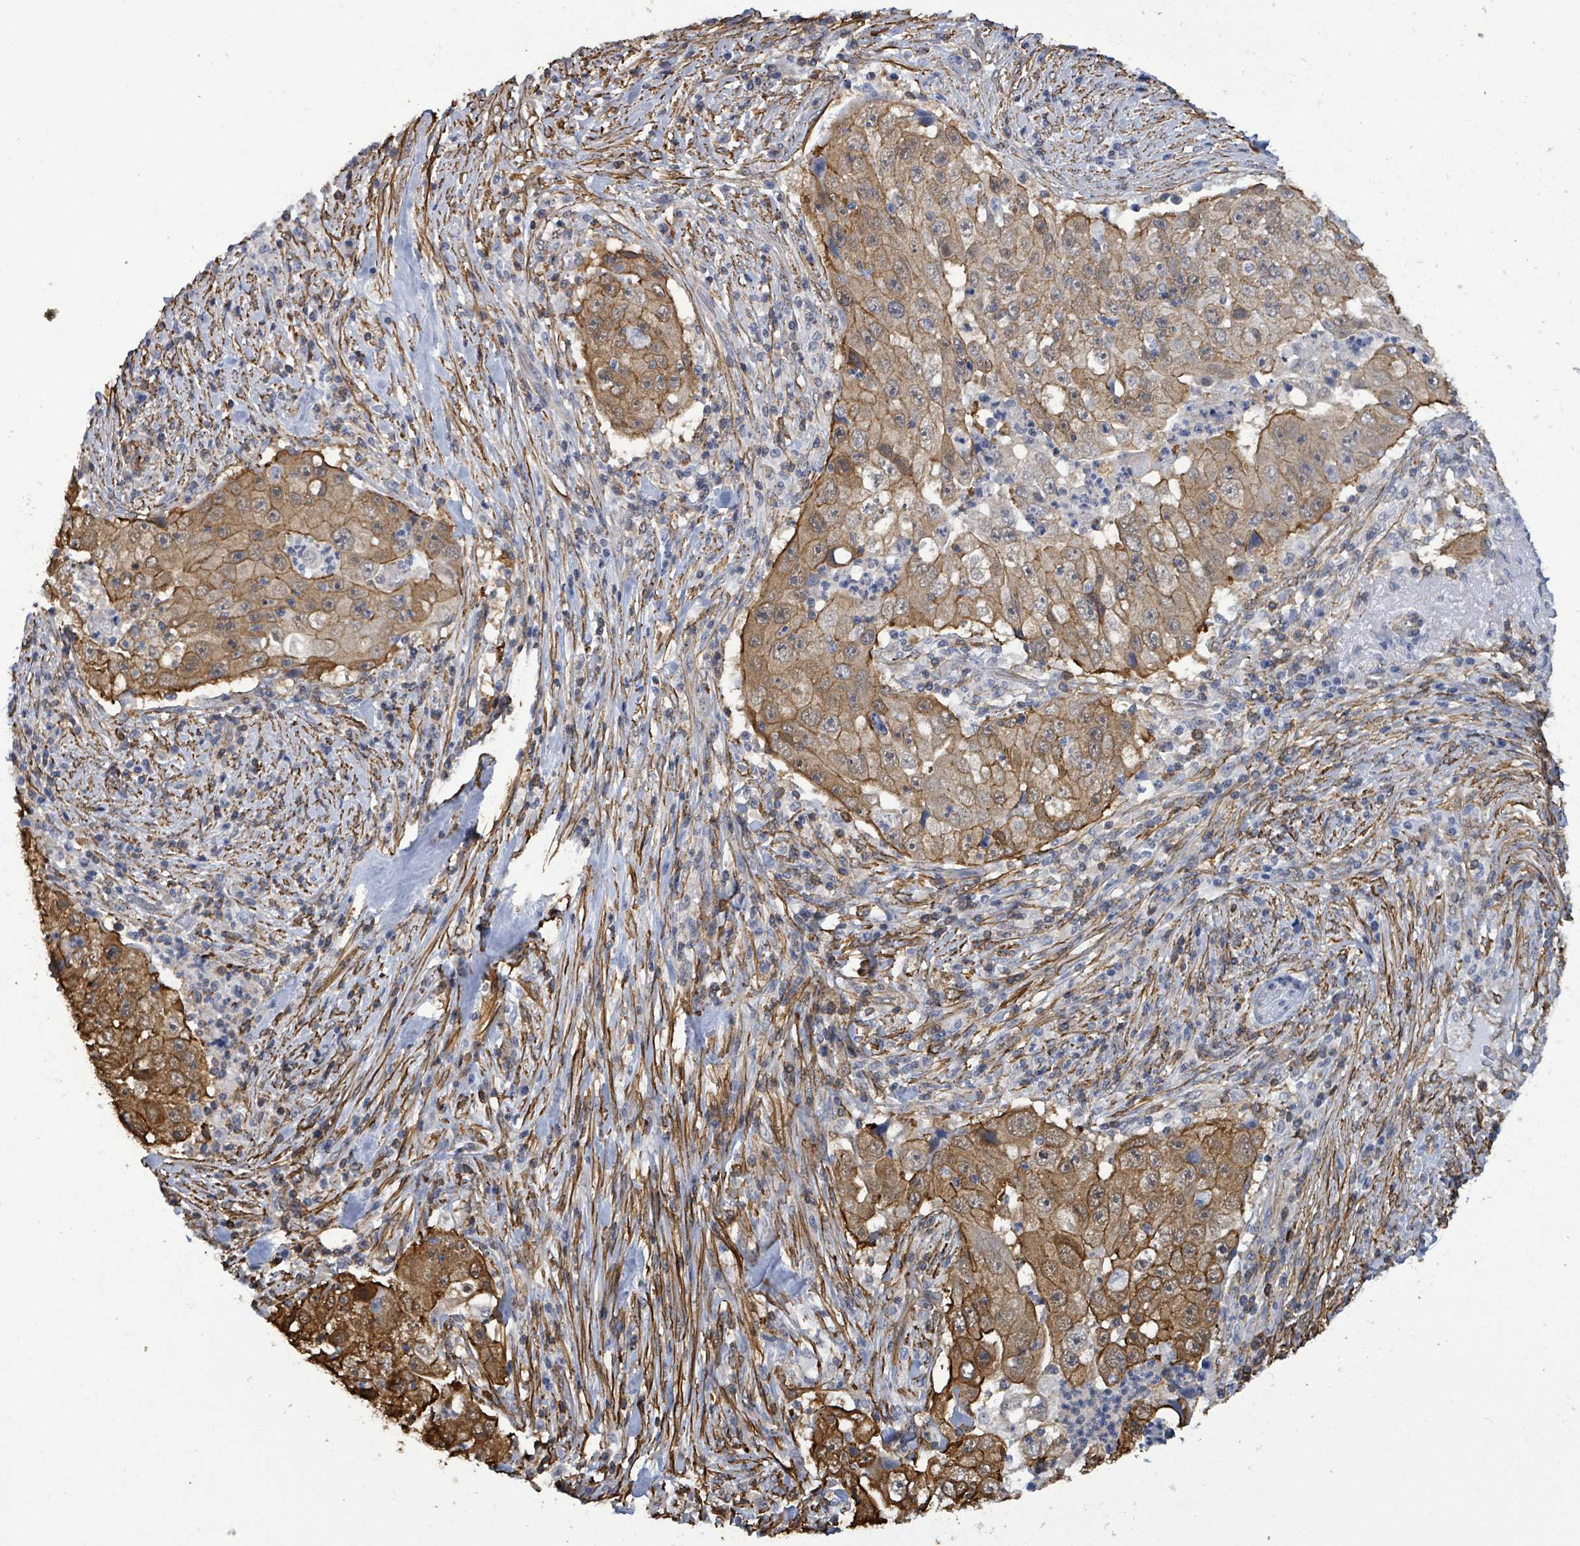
{"staining": {"intensity": "moderate", "quantity": ">75%", "location": "cytoplasmic/membranous,nuclear"}, "tissue": "lung cancer", "cell_type": "Tumor cells", "image_type": "cancer", "snomed": [{"axis": "morphology", "description": "Squamous cell carcinoma, NOS"}, {"axis": "topography", "description": "Lung"}], "caption": "Moderate cytoplasmic/membranous and nuclear protein staining is seen in about >75% of tumor cells in lung cancer.", "gene": "PRKRIP1", "patient": {"sex": "male", "age": 64}}